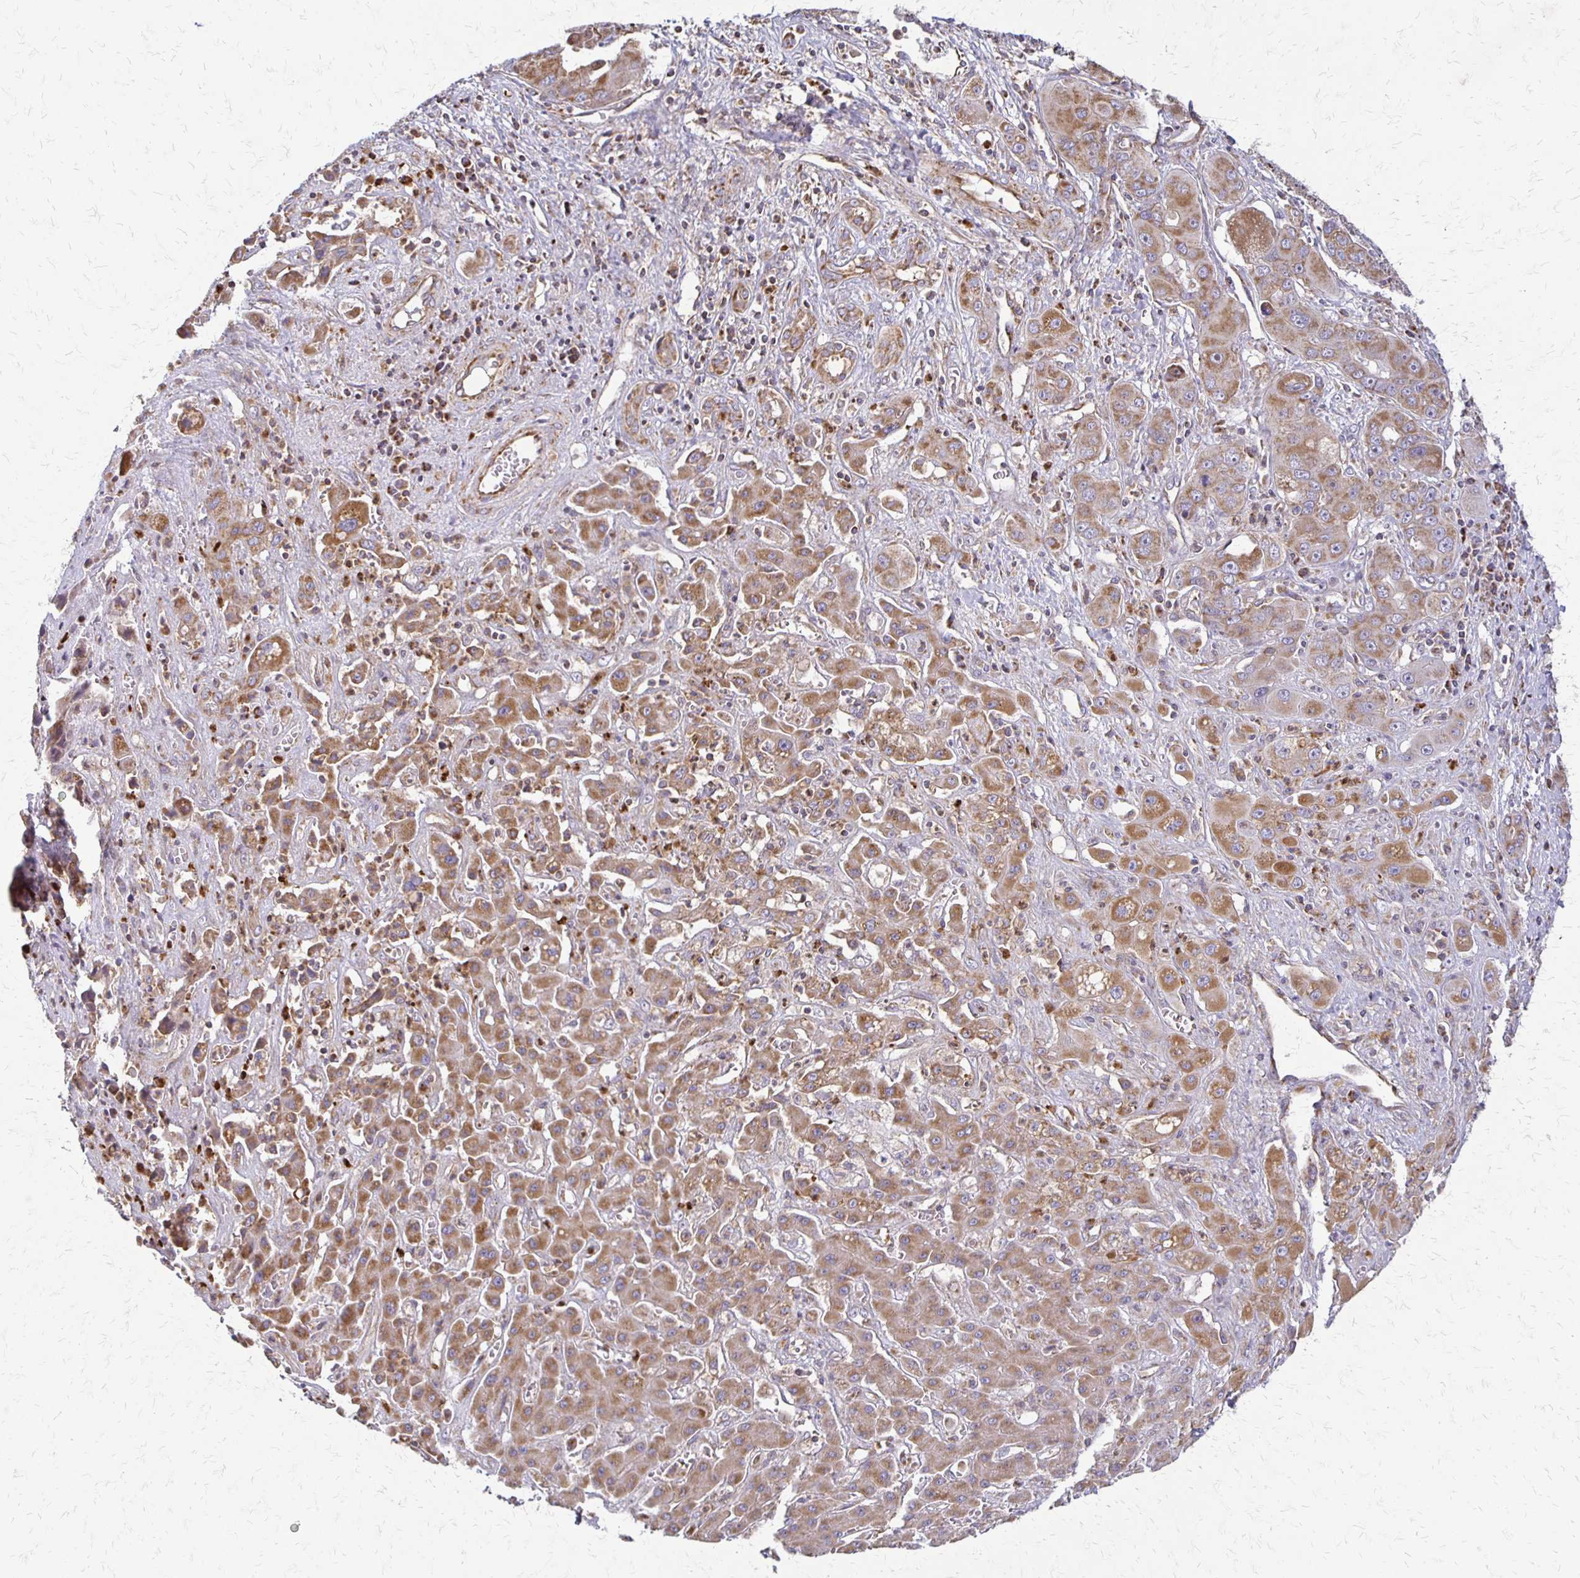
{"staining": {"intensity": "moderate", "quantity": "25%-75%", "location": "cytoplasmic/membranous"}, "tissue": "liver cancer", "cell_type": "Tumor cells", "image_type": "cancer", "snomed": [{"axis": "morphology", "description": "Cholangiocarcinoma"}, {"axis": "topography", "description": "Liver"}], "caption": "Immunohistochemistry (DAB (3,3'-diaminobenzidine)) staining of liver cholangiocarcinoma reveals moderate cytoplasmic/membranous protein positivity in approximately 25%-75% of tumor cells.", "gene": "EIF4EBP2", "patient": {"sex": "male", "age": 67}}